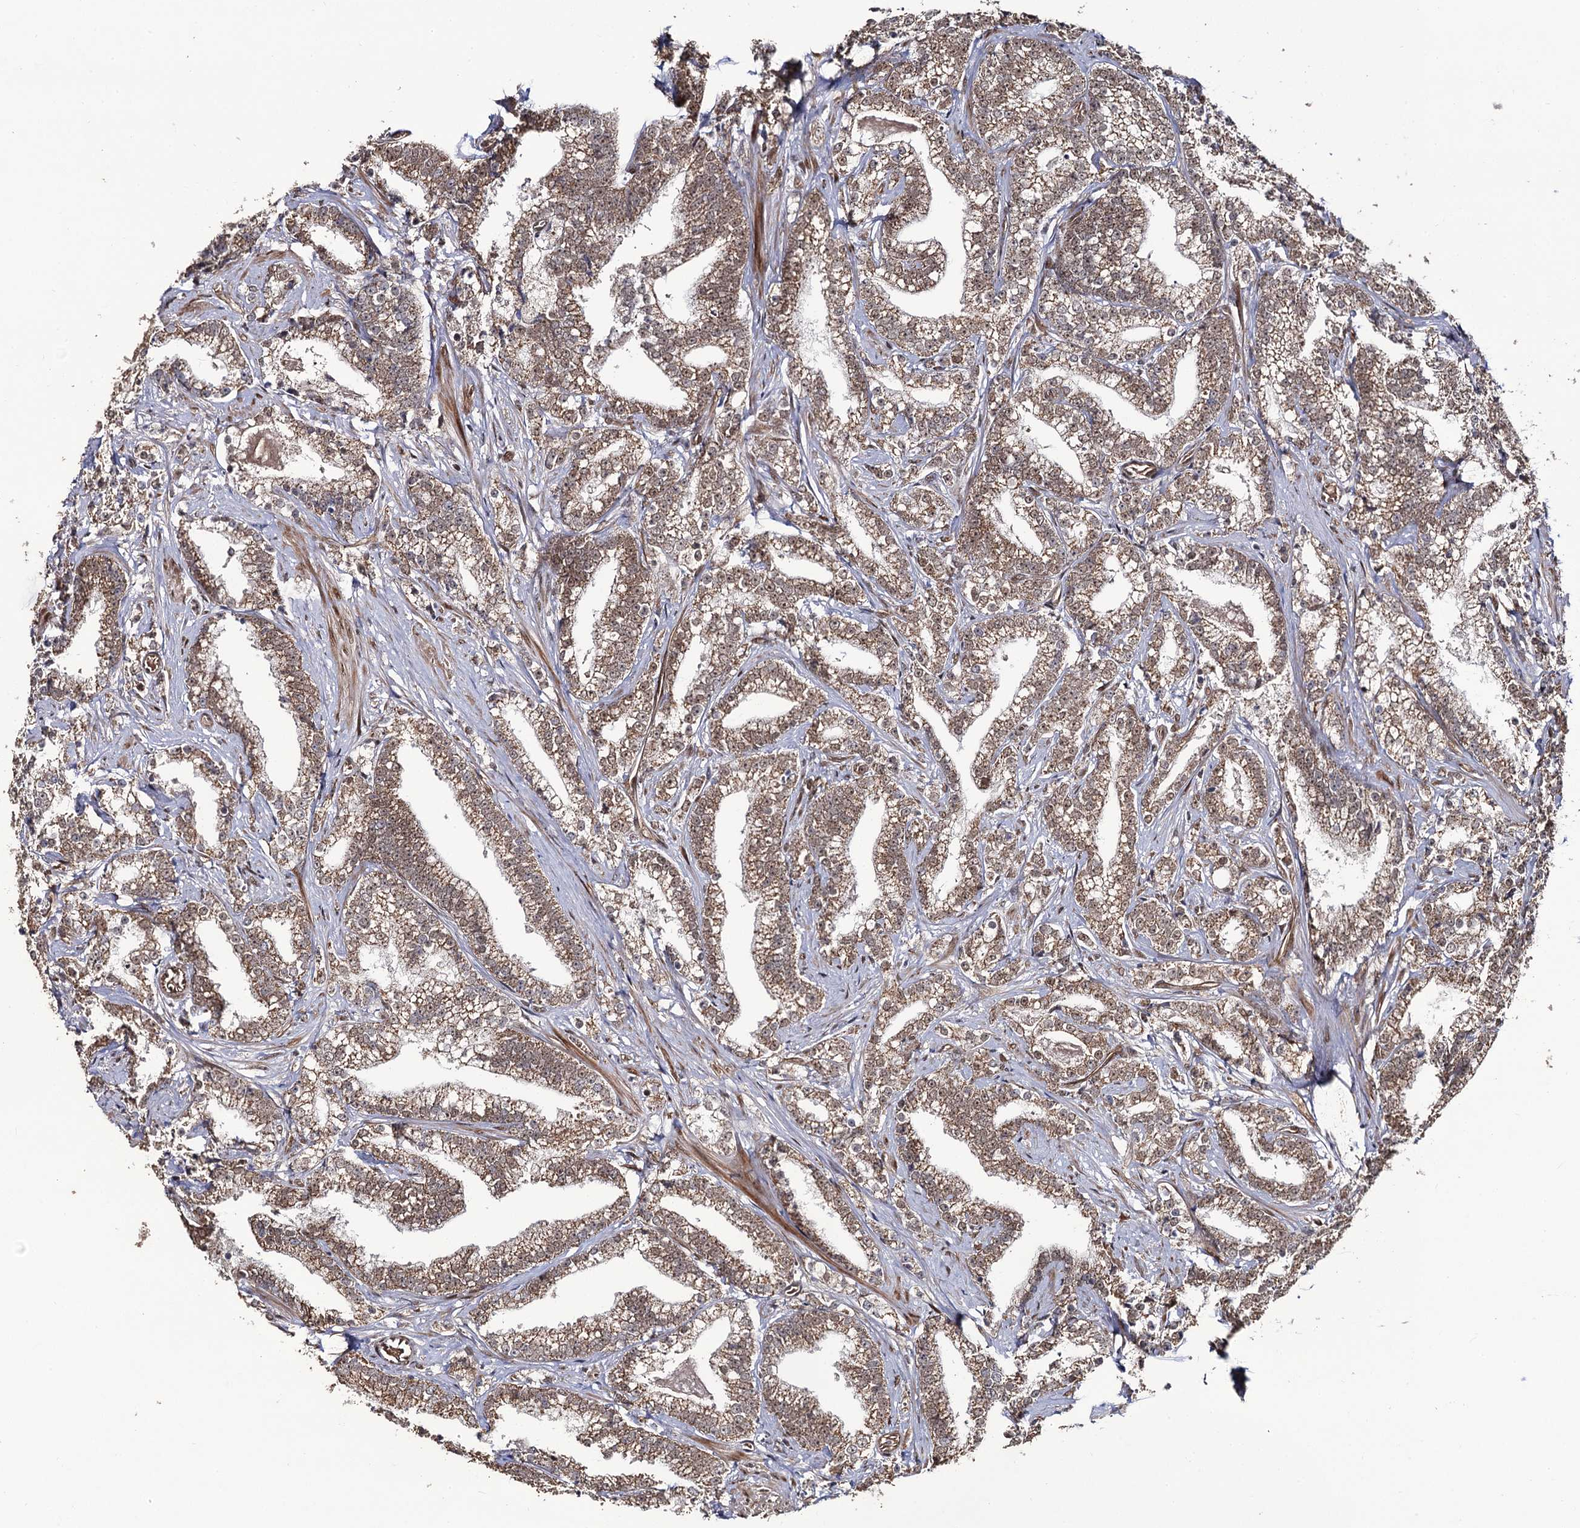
{"staining": {"intensity": "moderate", "quantity": ">75%", "location": "cytoplasmic/membranous"}, "tissue": "prostate cancer", "cell_type": "Tumor cells", "image_type": "cancer", "snomed": [{"axis": "morphology", "description": "Adenocarcinoma, High grade"}, {"axis": "topography", "description": "Prostate and seminal vesicle, NOS"}], "caption": "Approximately >75% of tumor cells in adenocarcinoma (high-grade) (prostate) display moderate cytoplasmic/membranous protein staining as visualized by brown immunohistochemical staining.", "gene": "LRRC63", "patient": {"sex": "male", "age": 67}}